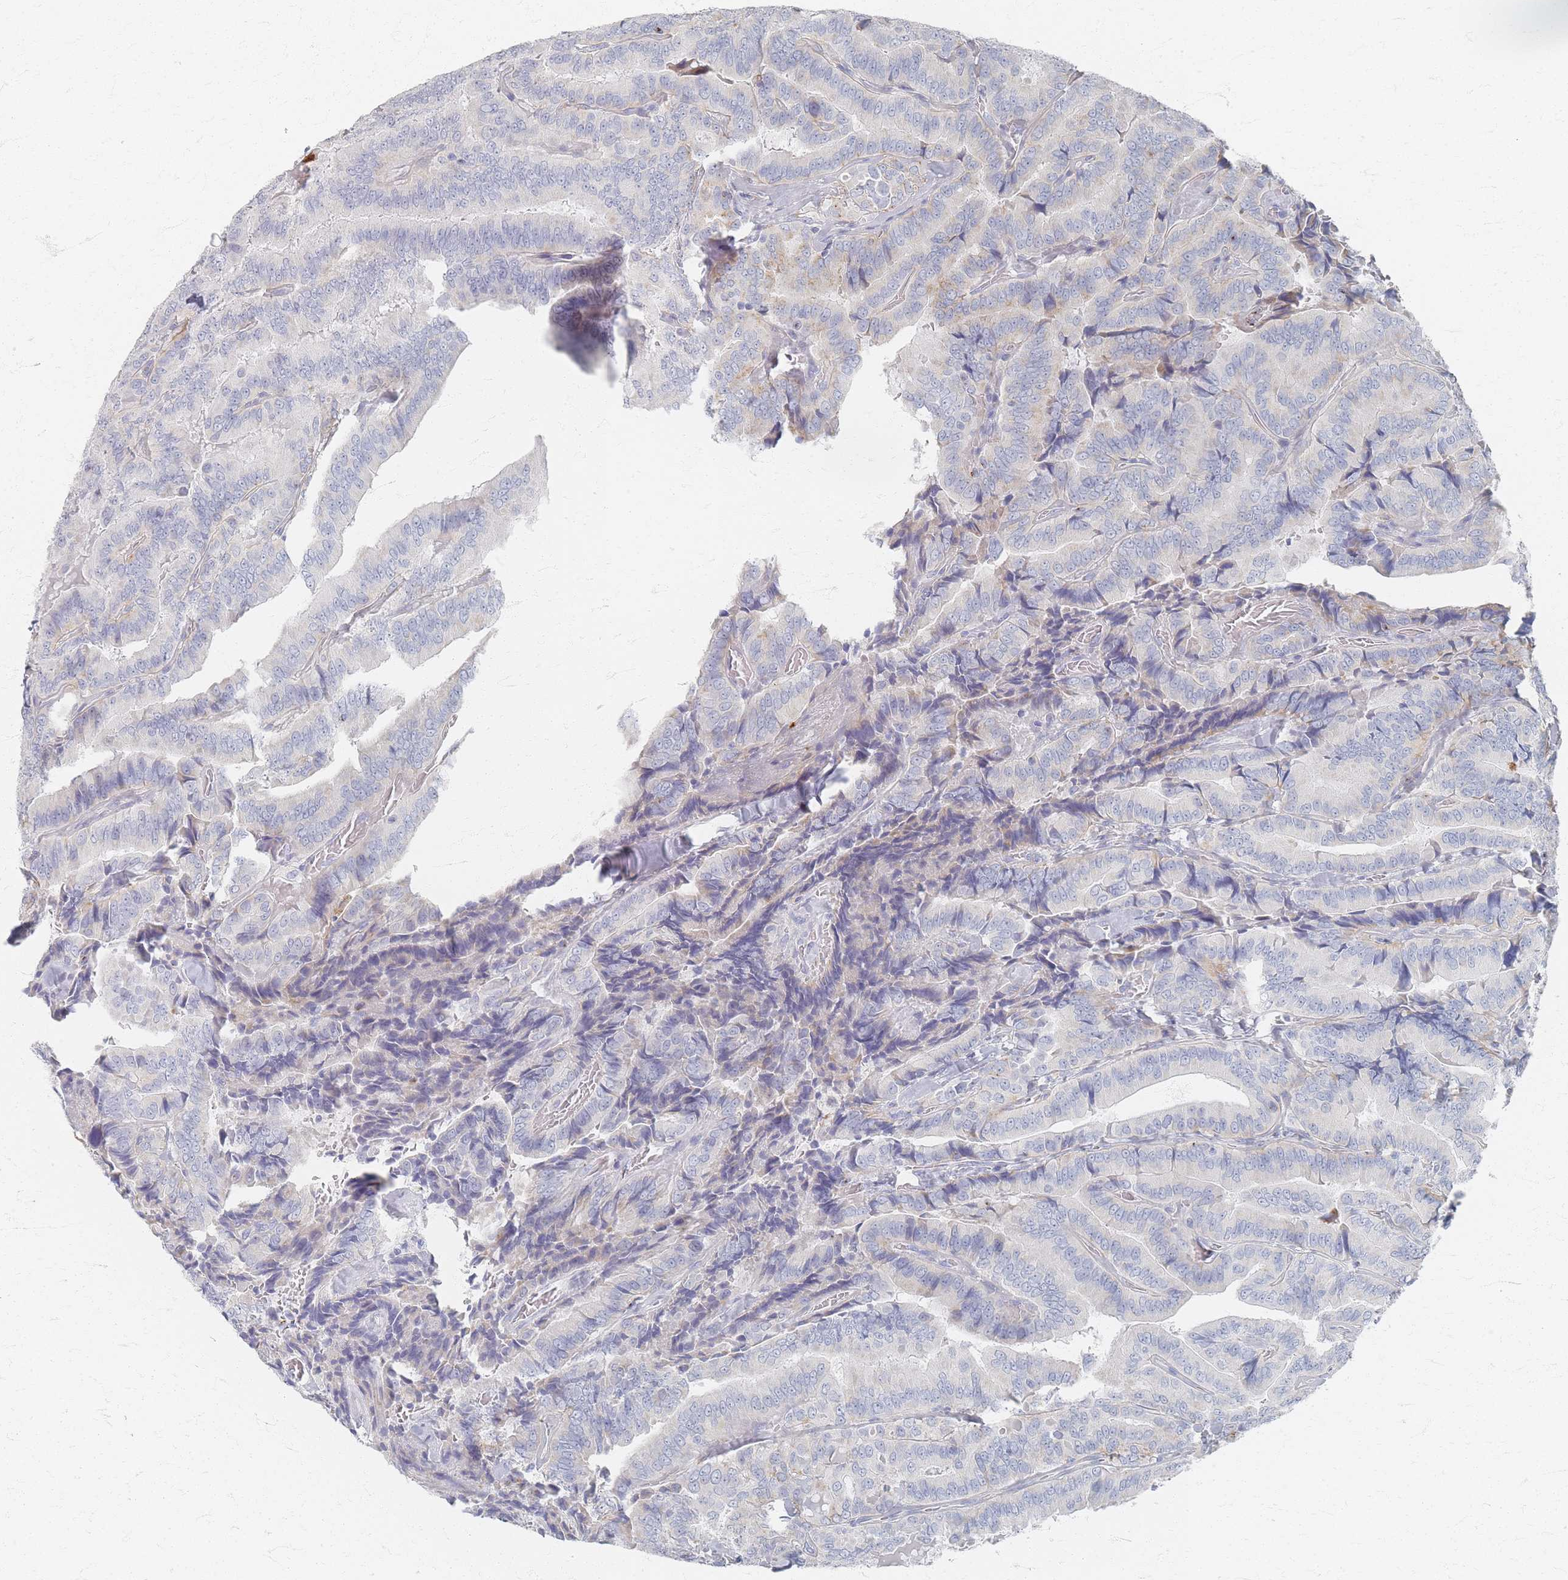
{"staining": {"intensity": "negative", "quantity": "none", "location": "none"}, "tissue": "thyroid cancer", "cell_type": "Tumor cells", "image_type": "cancer", "snomed": [{"axis": "morphology", "description": "Papillary adenocarcinoma, NOS"}, {"axis": "topography", "description": "Thyroid gland"}], "caption": "Protein analysis of thyroid cancer (papillary adenocarcinoma) exhibits no significant positivity in tumor cells.", "gene": "SLC2A11", "patient": {"sex": "male", "age": 61}}